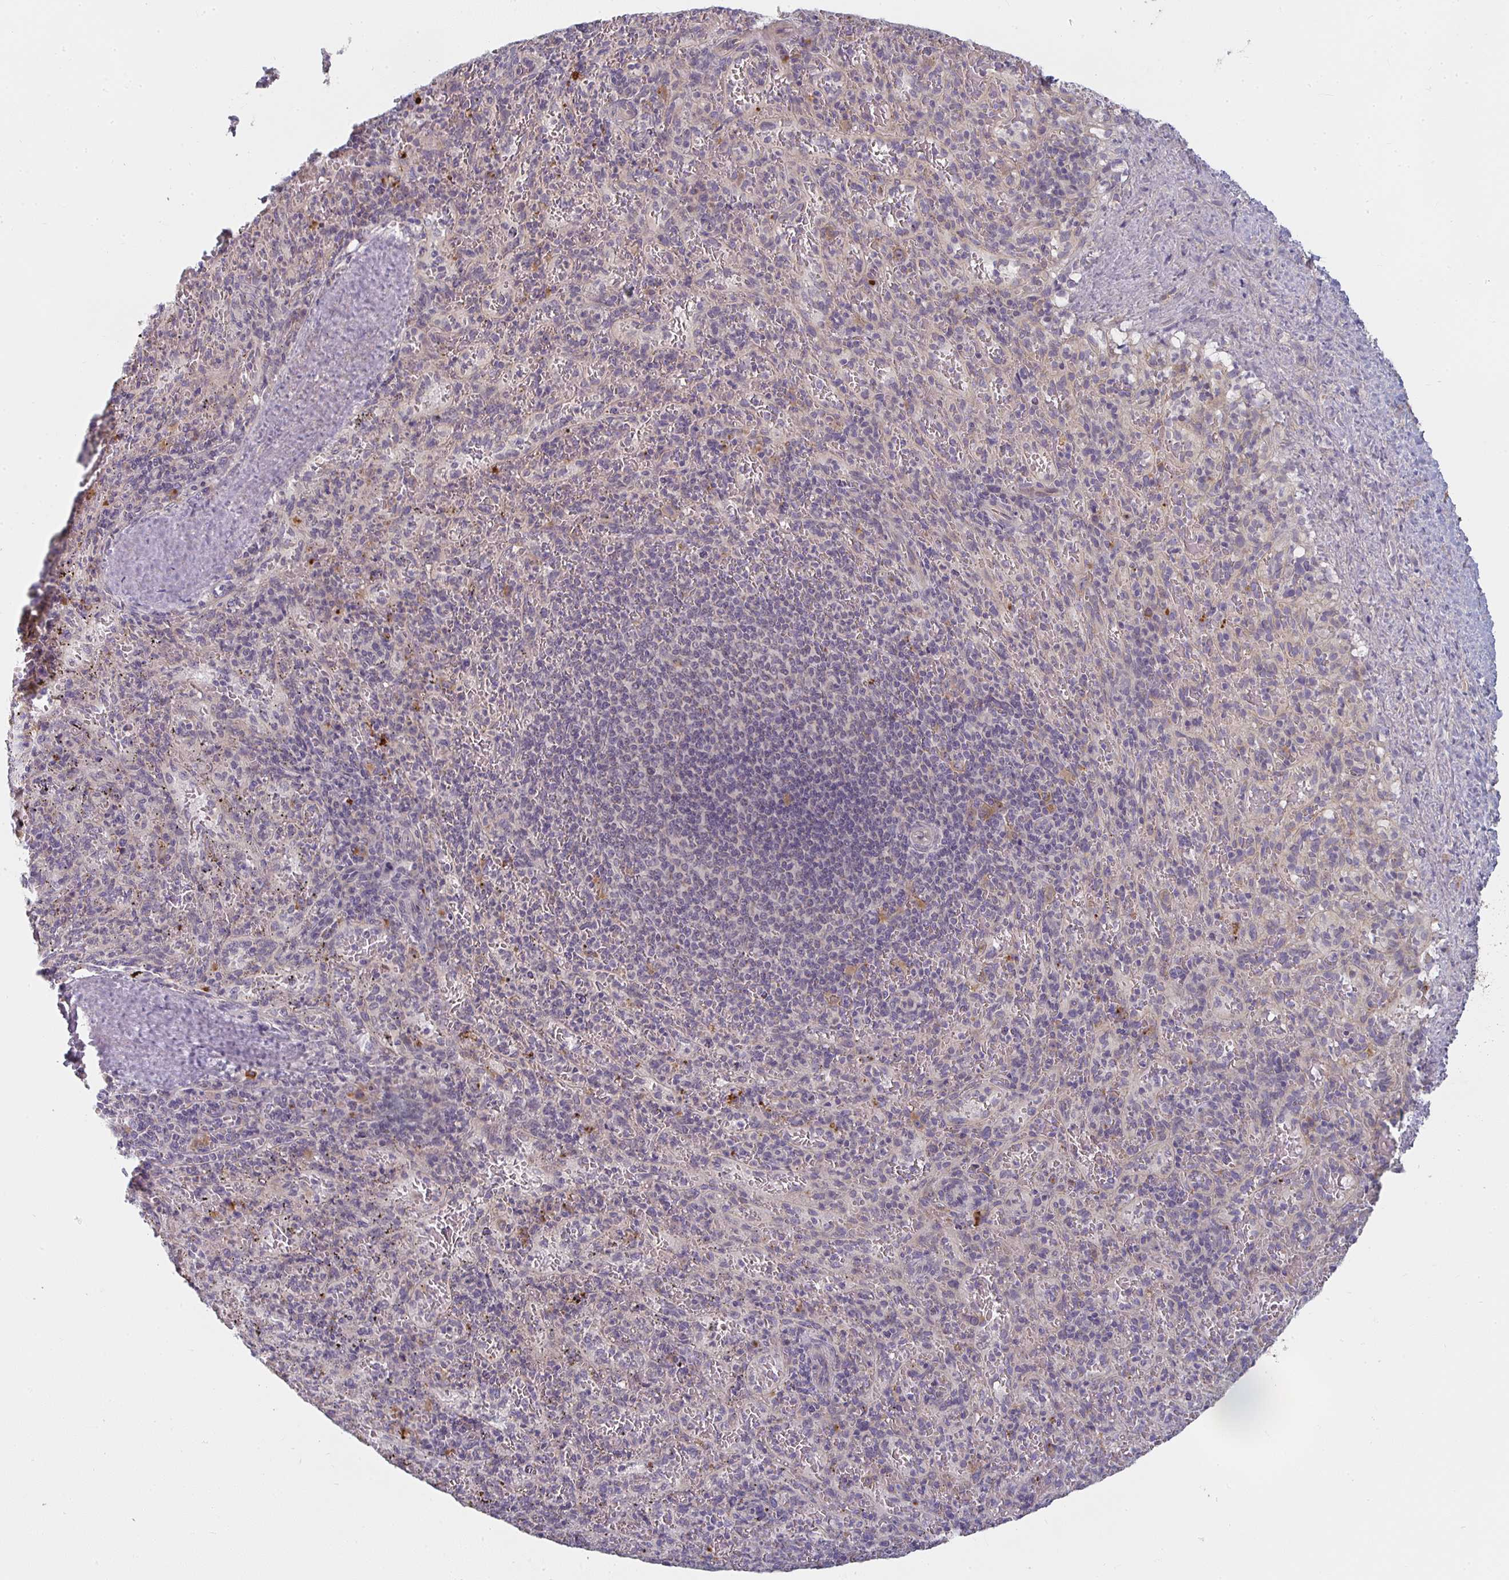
{"staining": {"intensity": "negative", "quantity": "none", "location": "none"}, "tissue": "spleen", "cell_type": "Cells in red pulp", "image_type": "normal", "snomed": [{"axis": "morphology", "description": "Normal tissue, NOS"}, {"axis": "topography", "description": "Spleen"}], "caption": "Unremarkable spleen was stained to show a protein in brown. There is no significant positivity in cells in red pulp. Brightfield microscopy of immunohistochemistry stained with DAB (brown) and hematoxylin (blue), captured at high magnification.", "gene": "CTHRC1", "patient": {"sex": "male", "age": 57}}